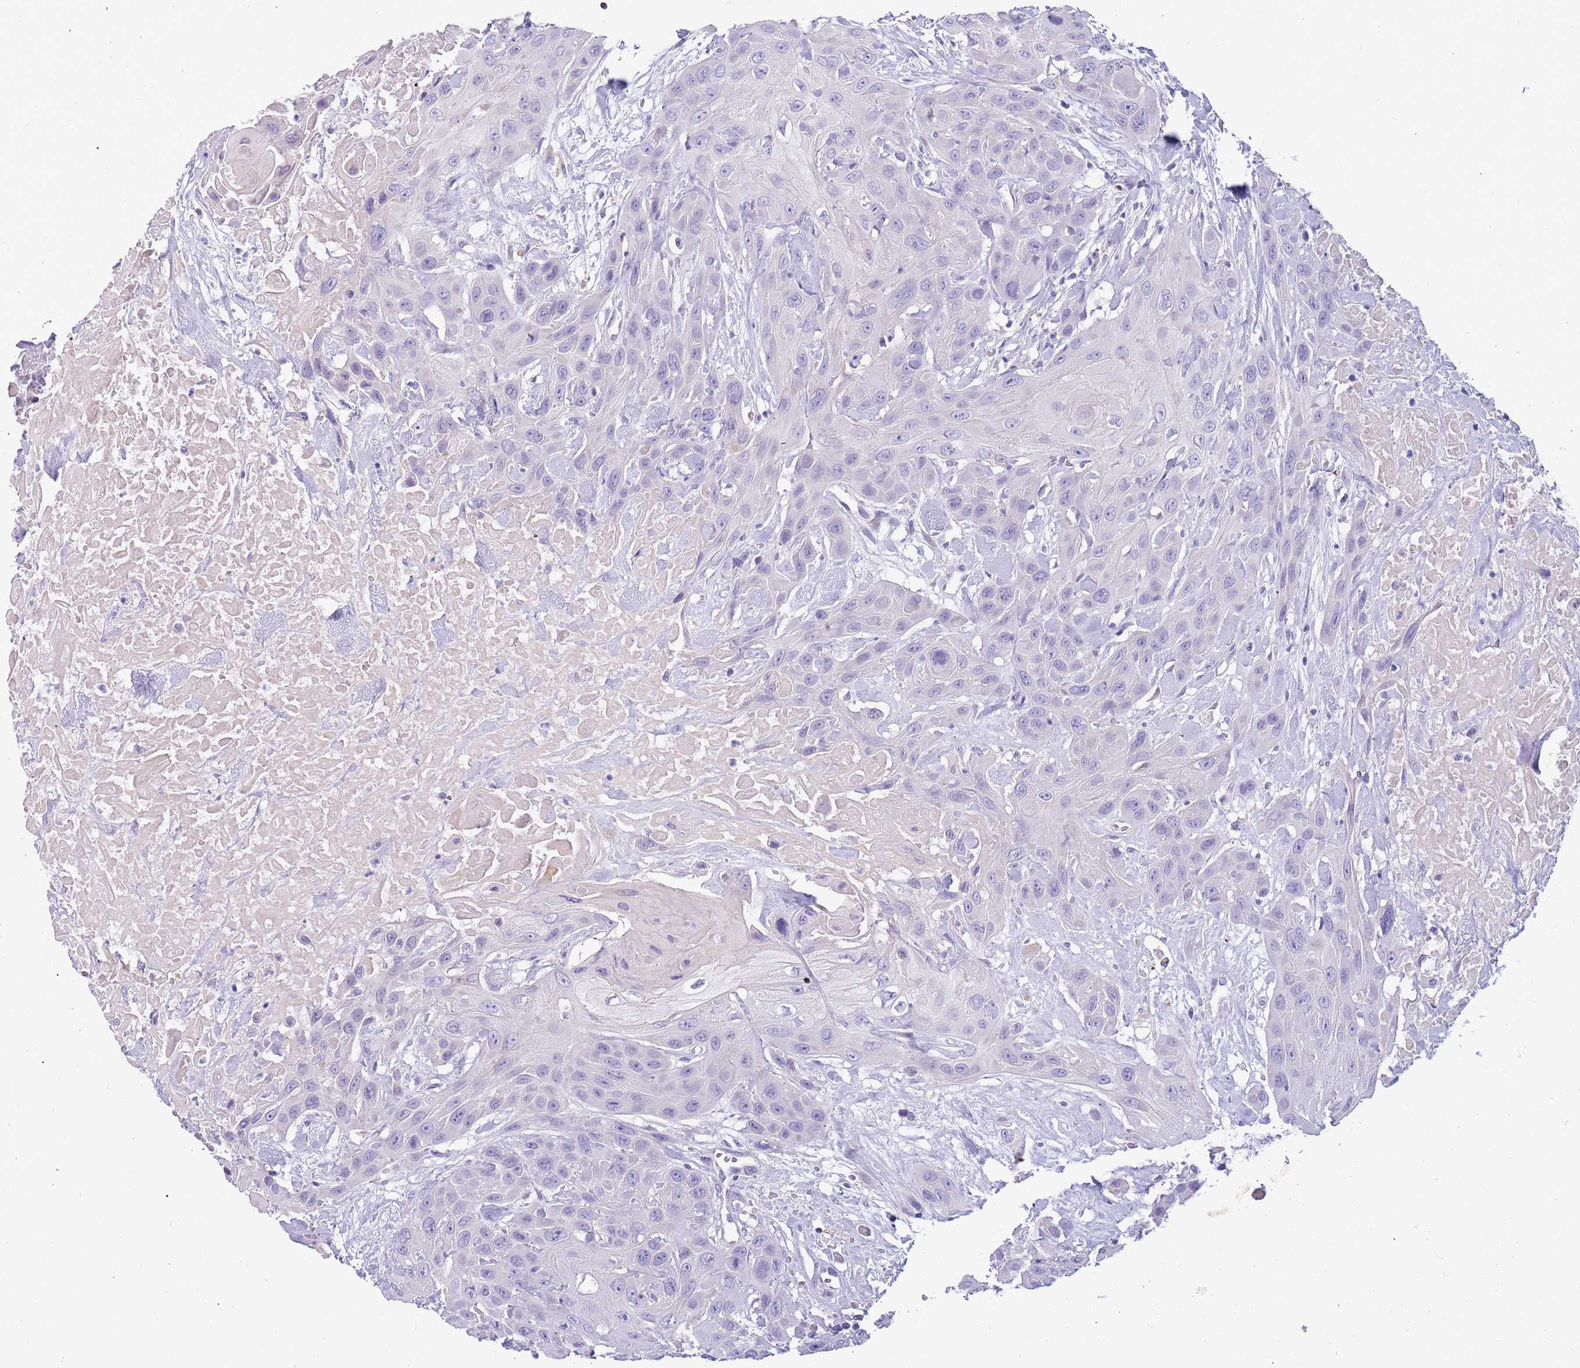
{"staining": {"intensity": "negative", "quantity": "none", "location": "none"}, "tissue": "head and neck cancer", "cell_type": "Tumor cells", "image_type": "cancer", "snomed": [{"axis": "morphology", "description": "Squamous cell carcinoma, NOS"}, {"axis": "topography", "description": "Head-Neck"}], "caption": "This is an IHC histopathology image of human head and neck cancer. There is no staining in tumor cells.", "gene": "RHCG", "patient": {"sex": "male", "age": 81}}